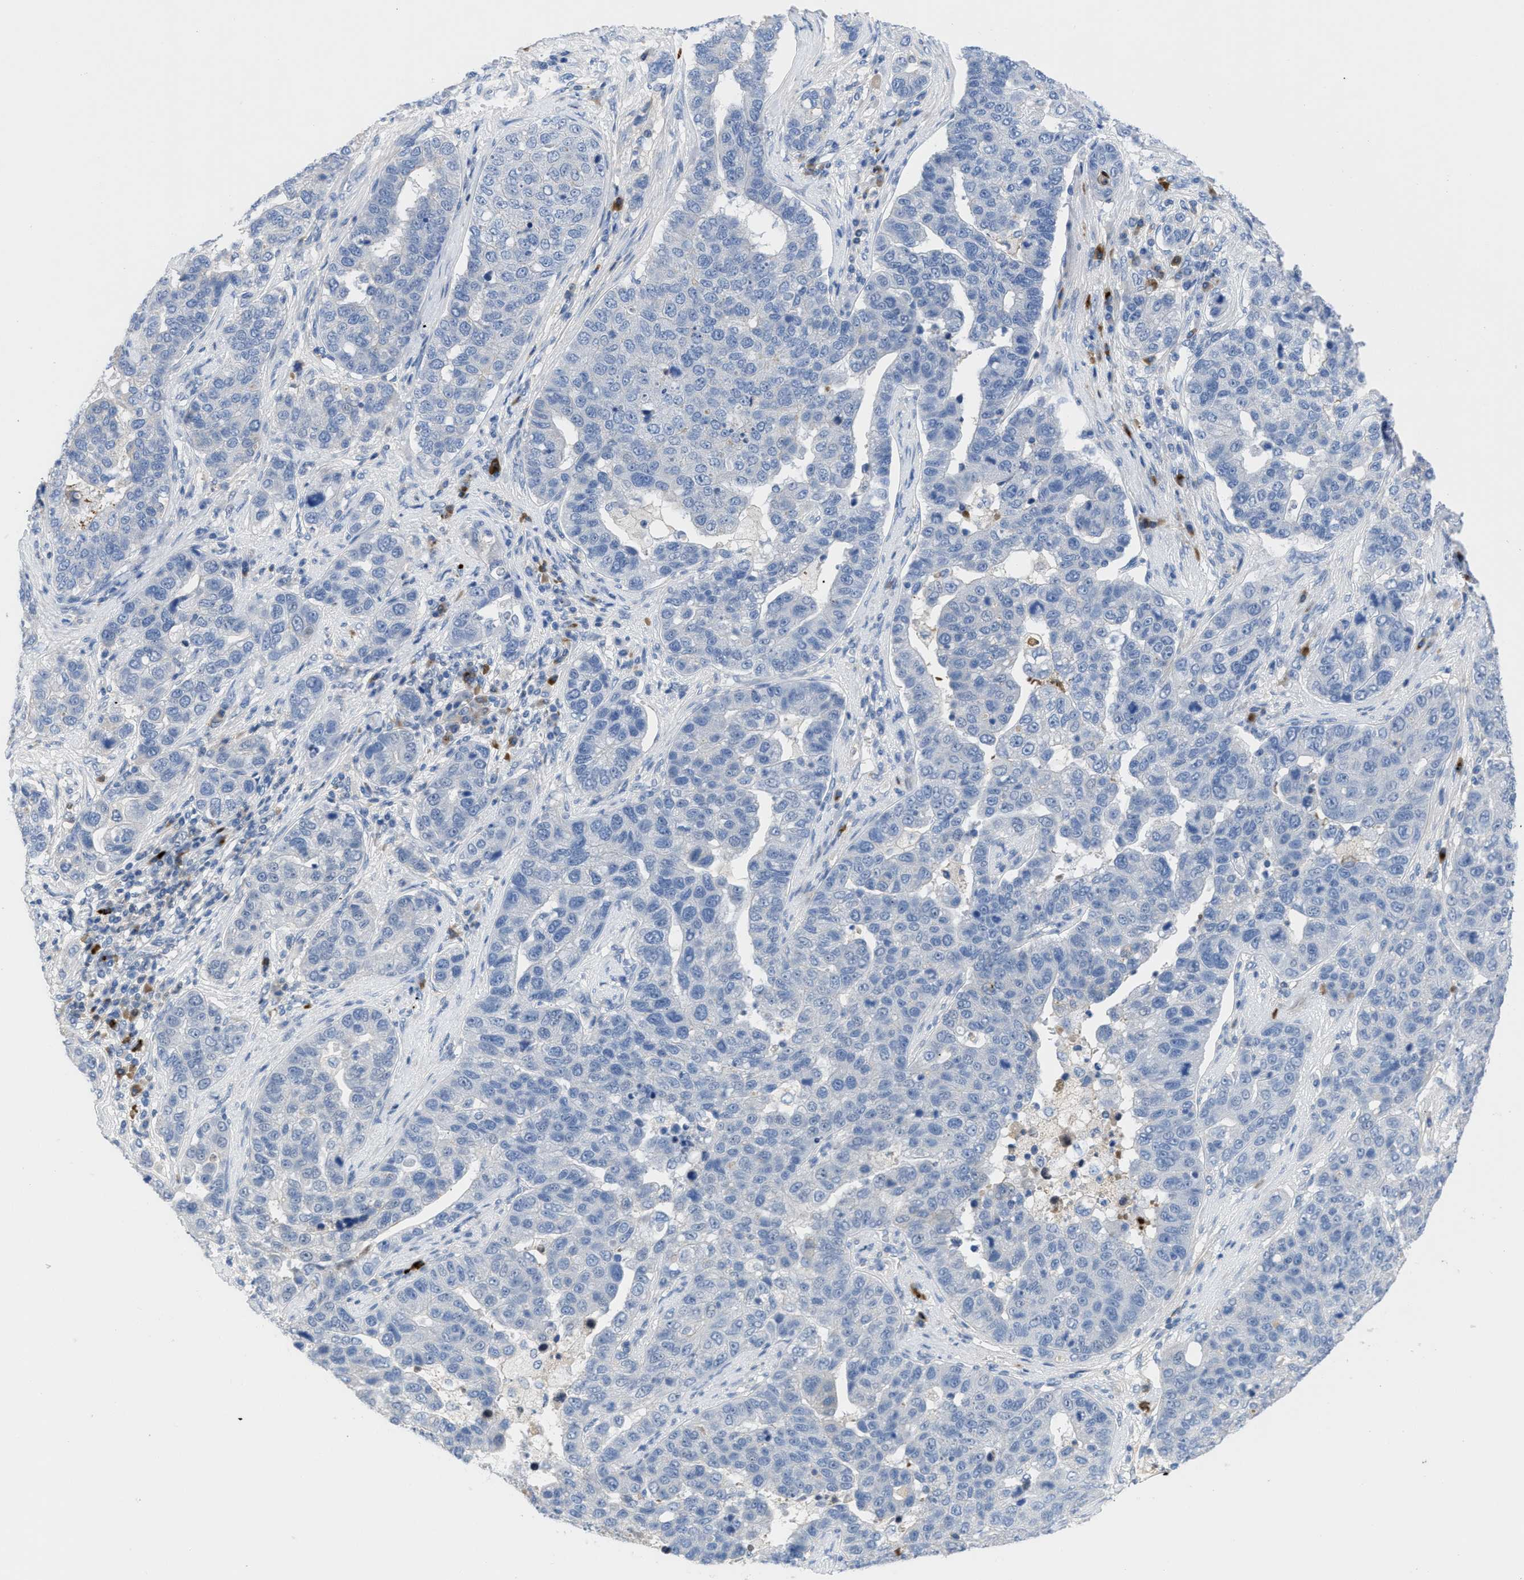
{"staining": {"intensity": "negative", "quantity": "none", "location": "none"}, "tissue": "pancreatic cancer", "cell_type": "Tumor cells", "image_type": "cancer", "snomed": [{"axis": "morphology", "description": "Adenocarcinoma, NOS"}, {"axis": "topography", "description": "Pancreas"}], "caption": "High magnification brightfield microscopy of adenocarcinoma (pancreatic) stained with DAB (brown) and counterstained with hematoxylin (blue): tumor cells show no significant expression.", "gene": "OR9K2", "patient": {"sex": "female", "age": 61}}